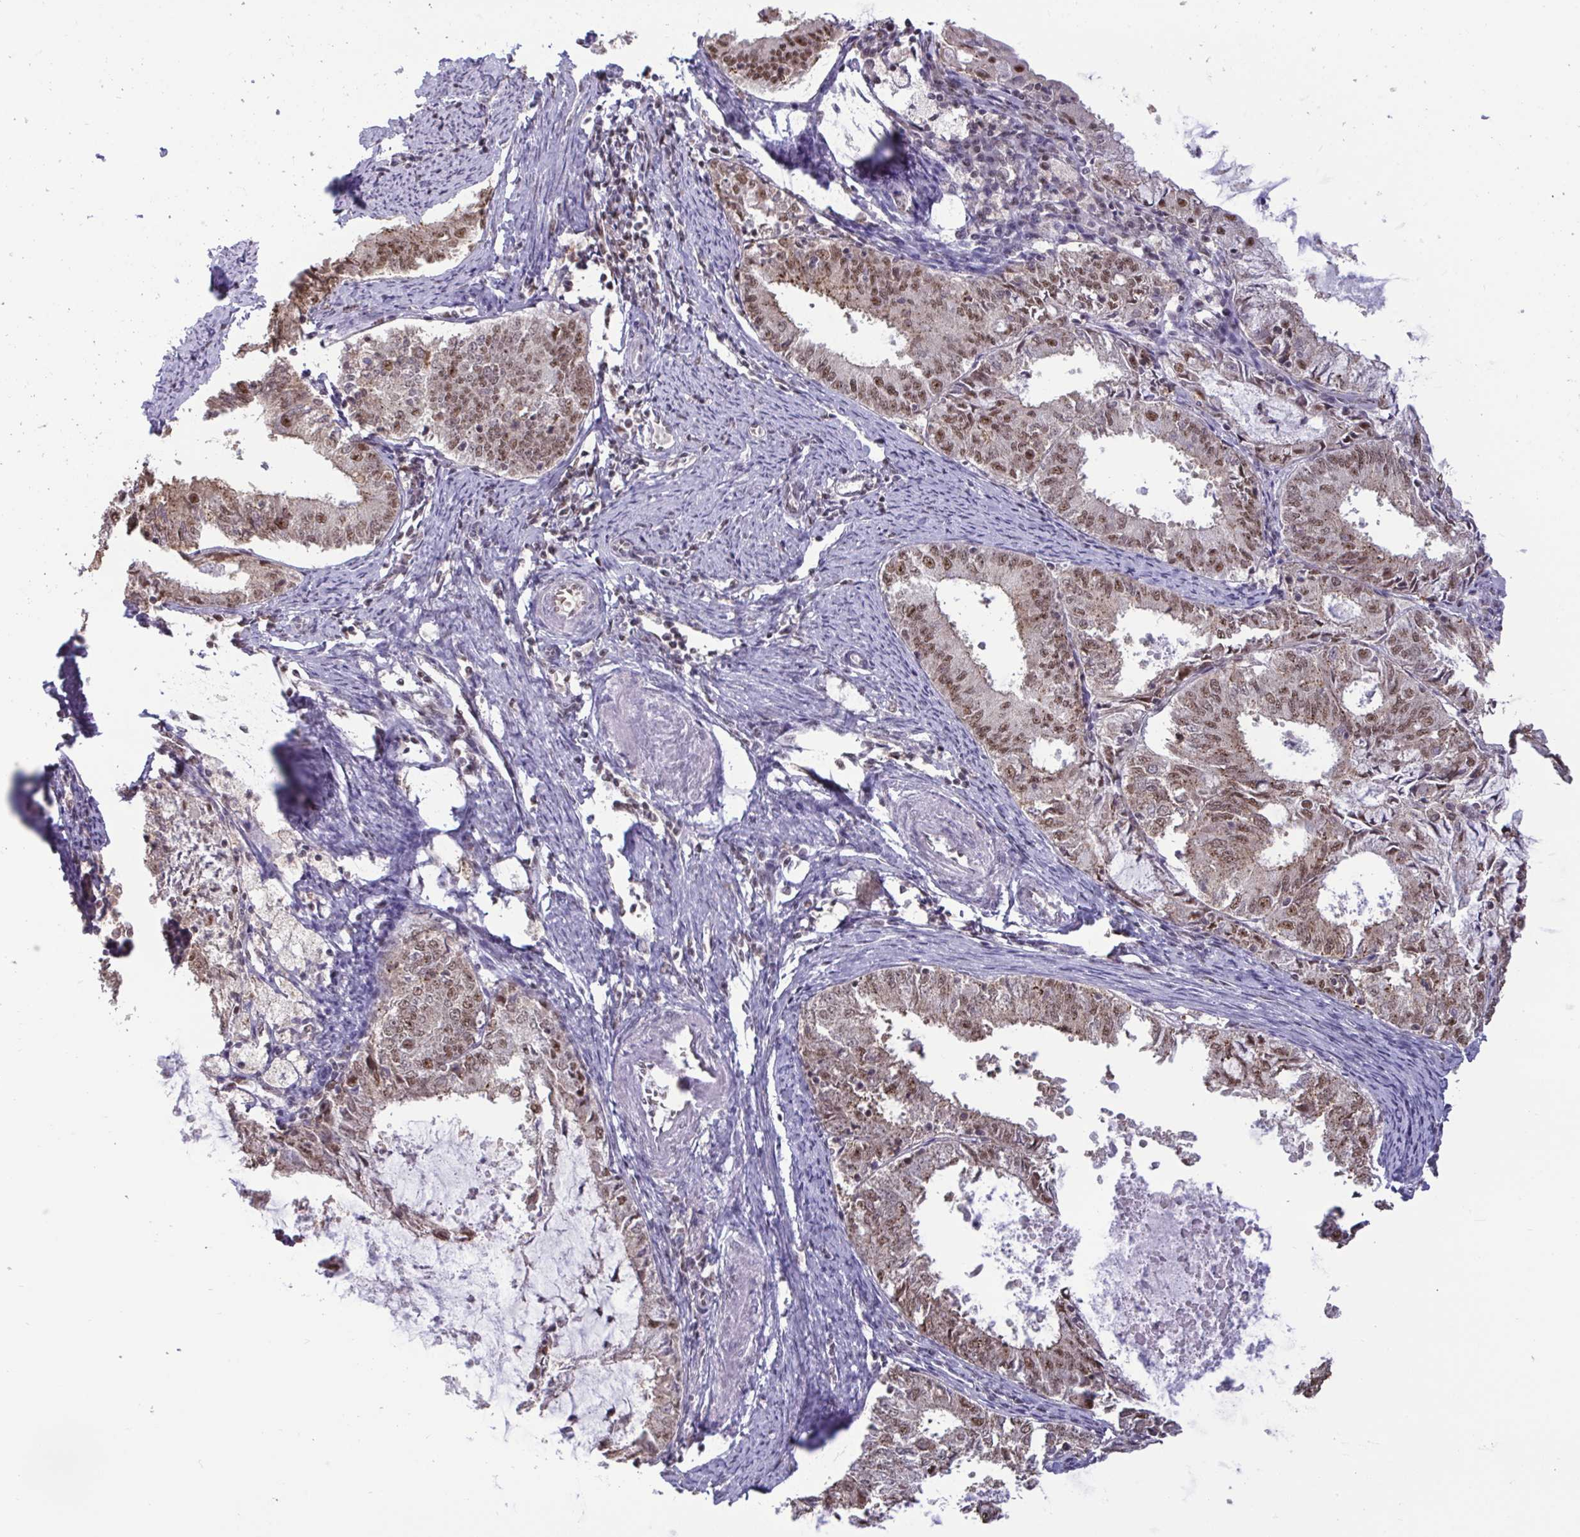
{"staining": {"intensity": "moderate", "quantity": ">75%", "location": "nuclear"}, "tissue": "endometrial cancer", "cell_type": "Tumor cells", "image_type": "cancer", "snomed": [{"axis": "morphology", "description": "Adenocarcinoma, NOS"}, {"axis": "topography", "description": "Endometrium"}], "caption": "This is a photomicrograph of immunohistochemistry (IHC) staining of adenocarcinoma (endometrial), which shows moderate staining in the nuclear of tumor cells.", "gene": "PUF60", "patient": {"sex": "female", "age": 57}}